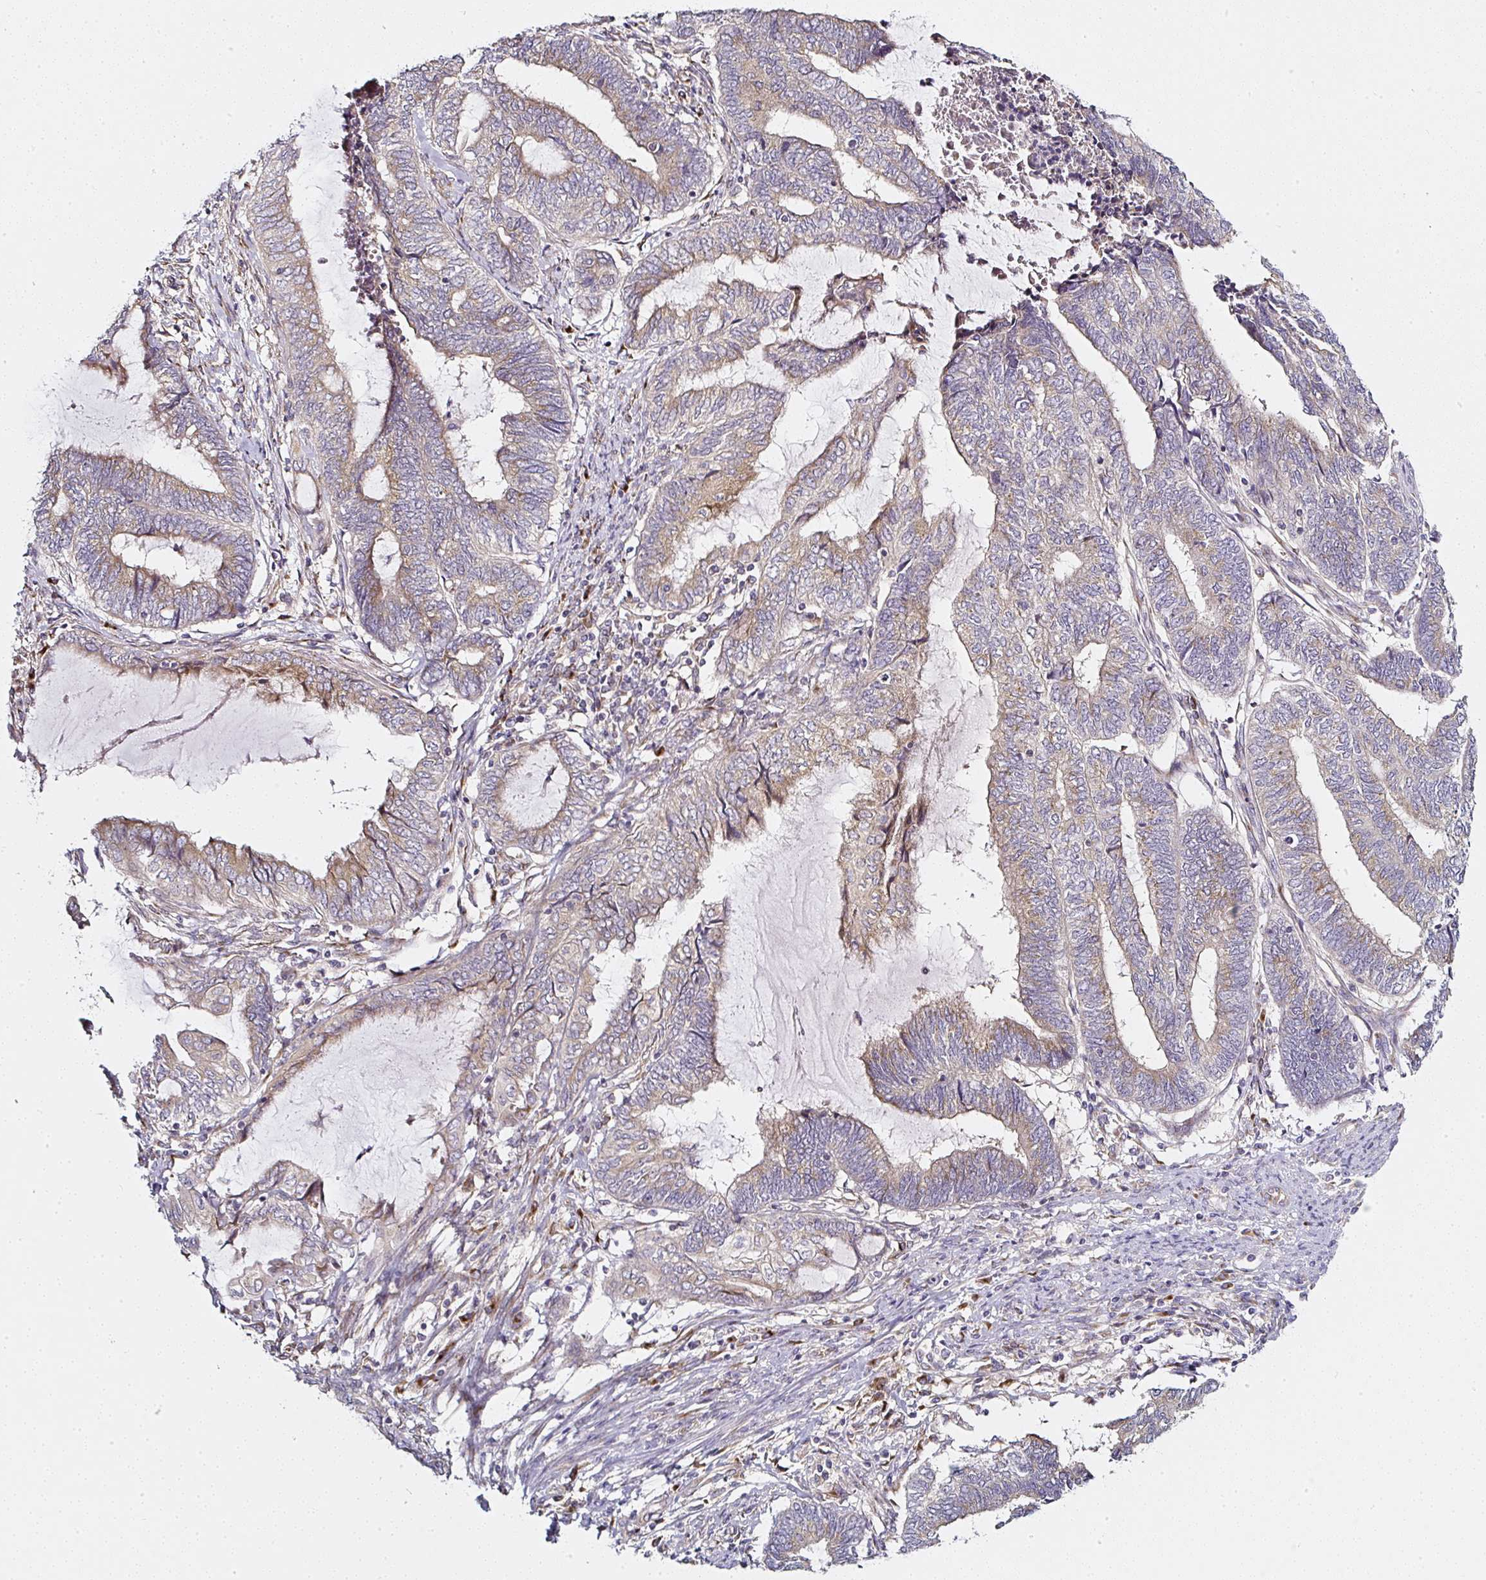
{"staining": {"intensity": "moderate", "quantity": "25%-75%", "location": "cytoplasmic/membranous"}, "tissue": "endometrial cancer", "cell_type": "Tumor cells", "image_type": "cancer", "snomed": [{"axis": "morphology", "description": "Adenocarcinoma, NOS"}, {"axis": "topography", "description": "Uterus"}, {"axis": "topography", "description": "Endometrium"}], "caption": "IHC micrograph of neoplastic tissue: human adenocarcinoma (endometrial) stained using IHC exhibits medium levels of moderate protein expression localized specifically in the cytoplasmic/membranous of tumor cells, appearing as a cytoplasmic/membranous brown color.", "gene": "MLX", "patient": {"sex": "female", "age": 70}}